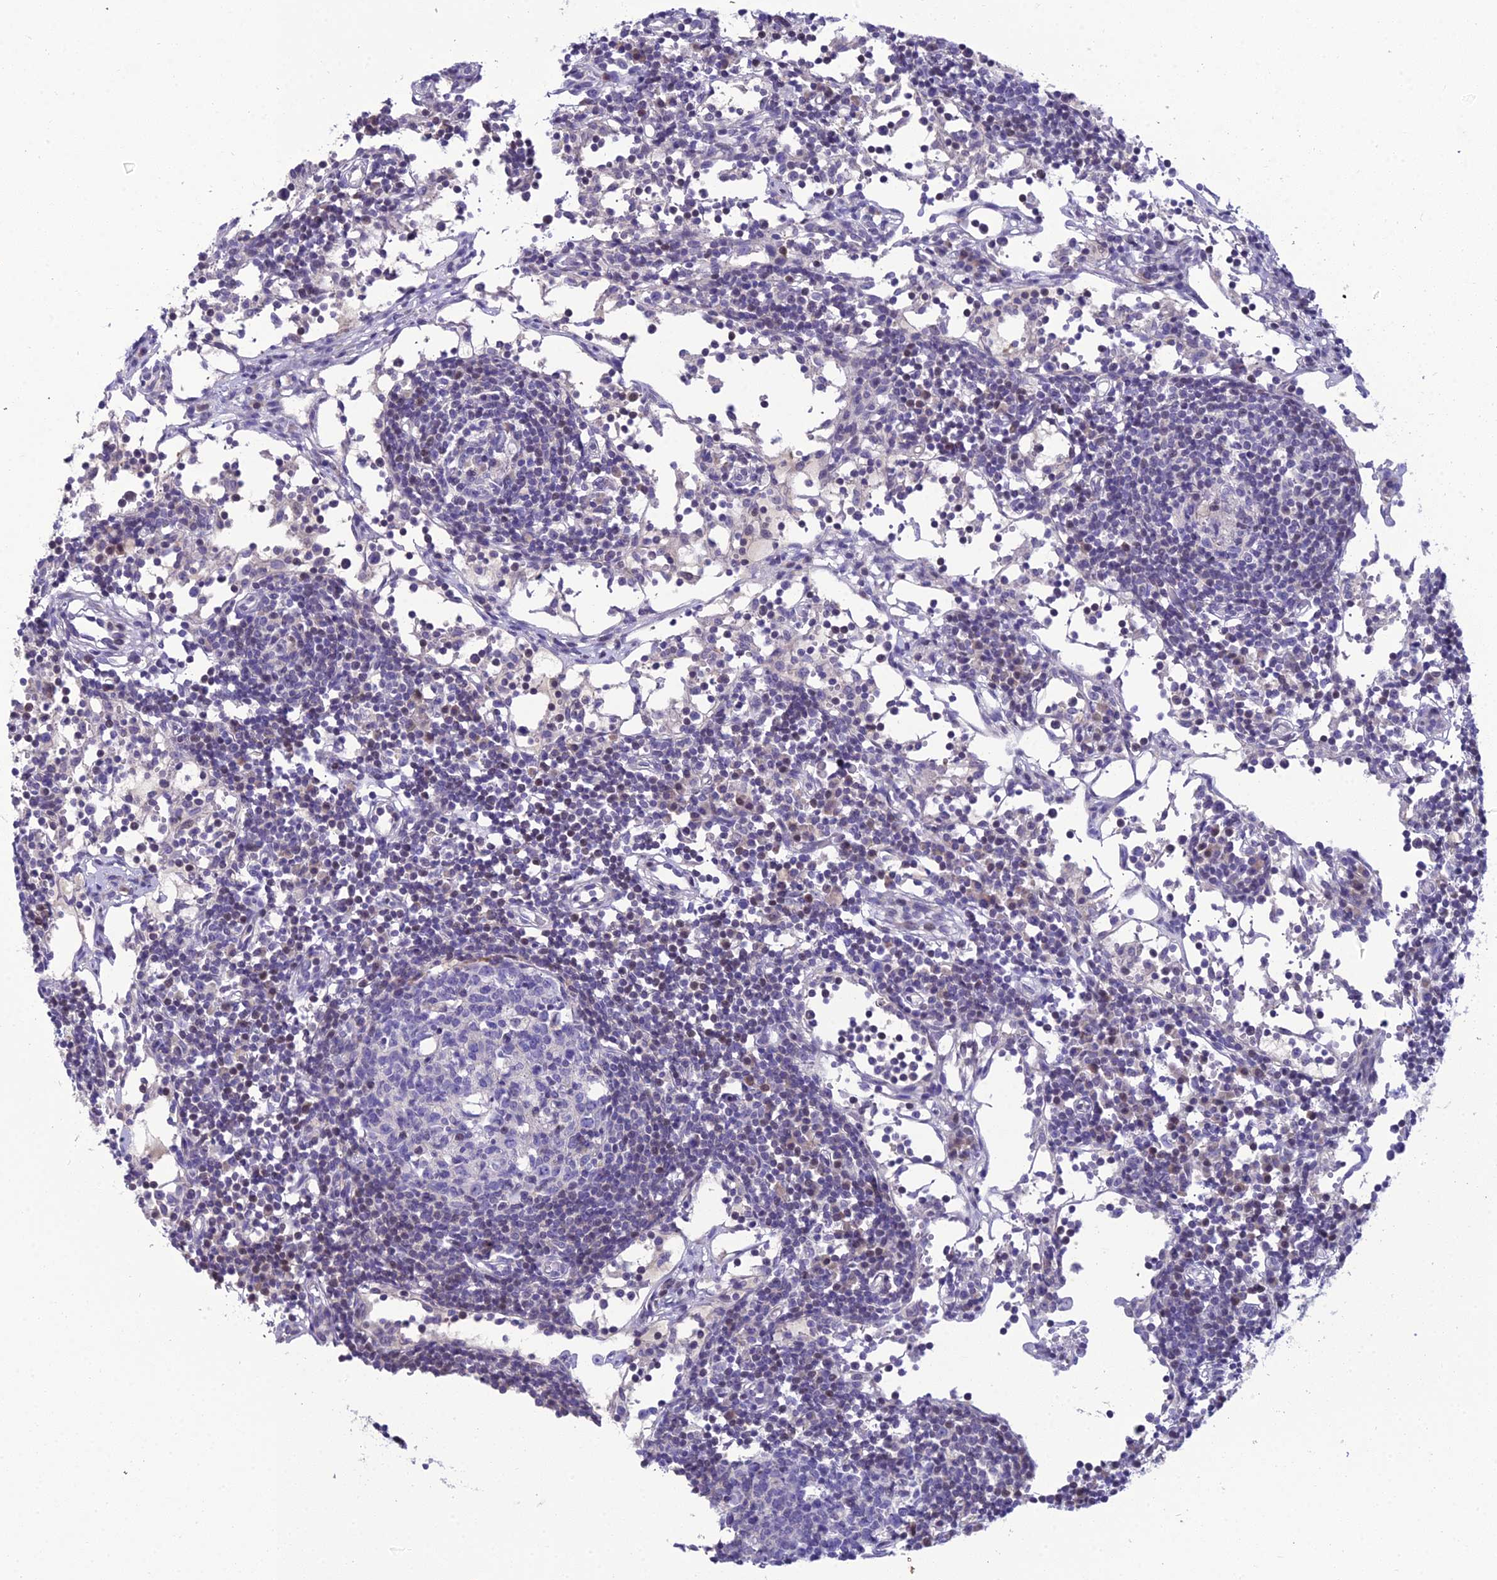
{"staining": {"intensity": "negative", "quantity": "none", "location": "none"}, "tissue": "lymph node", "cell_type": "Germinal center cells", "image_type": "normal", "snomed": [{"axis": "morphology", "description": "Normal tissue, NOS"}, {"axis": "topography", "description": "Lymph node"}], "caption": "This is an immunohistochemistry histopathology image of normal lymph node. There is no expression in germinal center cells.", "gene": "ZMIZ1", "patient": {"sex": "female", "age": 55}}